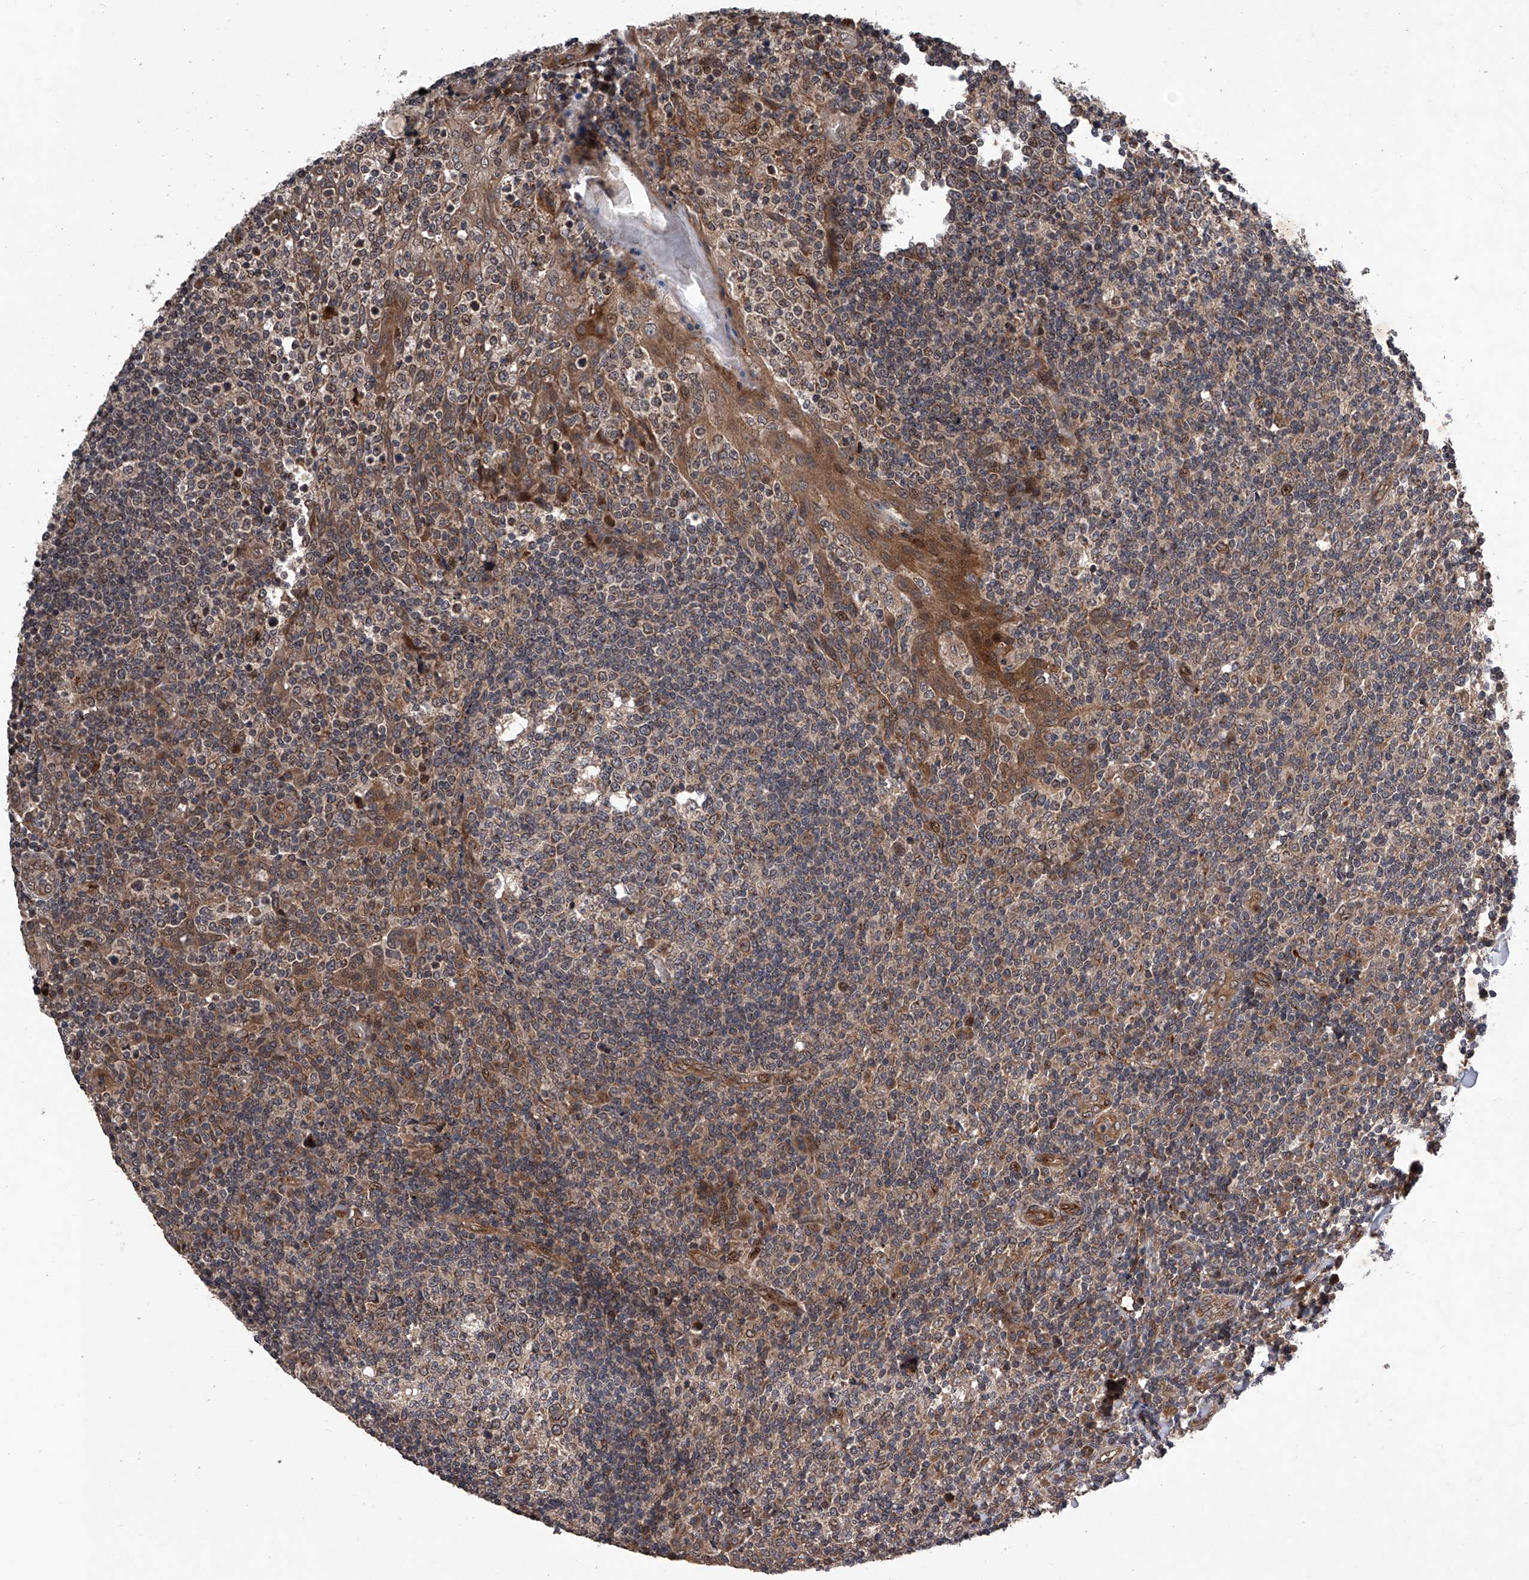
{"staining": {"intensity": "moderate", "quantity": "25%-75%", "location": "cytoplasmic/membranous"}, "tissue": "tonsil", "cell_type": "Germinal center cells", "image_type": "normal", "snomed": [{"axis": "morphology", "description": "Normal tissue, NOS"}, {"axis": "topography", "description": "Tonsil"}], "caption": "This is an image of immunohistochemistry (IHC) staining of normal tonsil, which shows moderate staining in the cytoplasmic/membranous of germinal center cells.", "gene": "MAP3K11", "patient": {"sex": "female", "age": 19}}